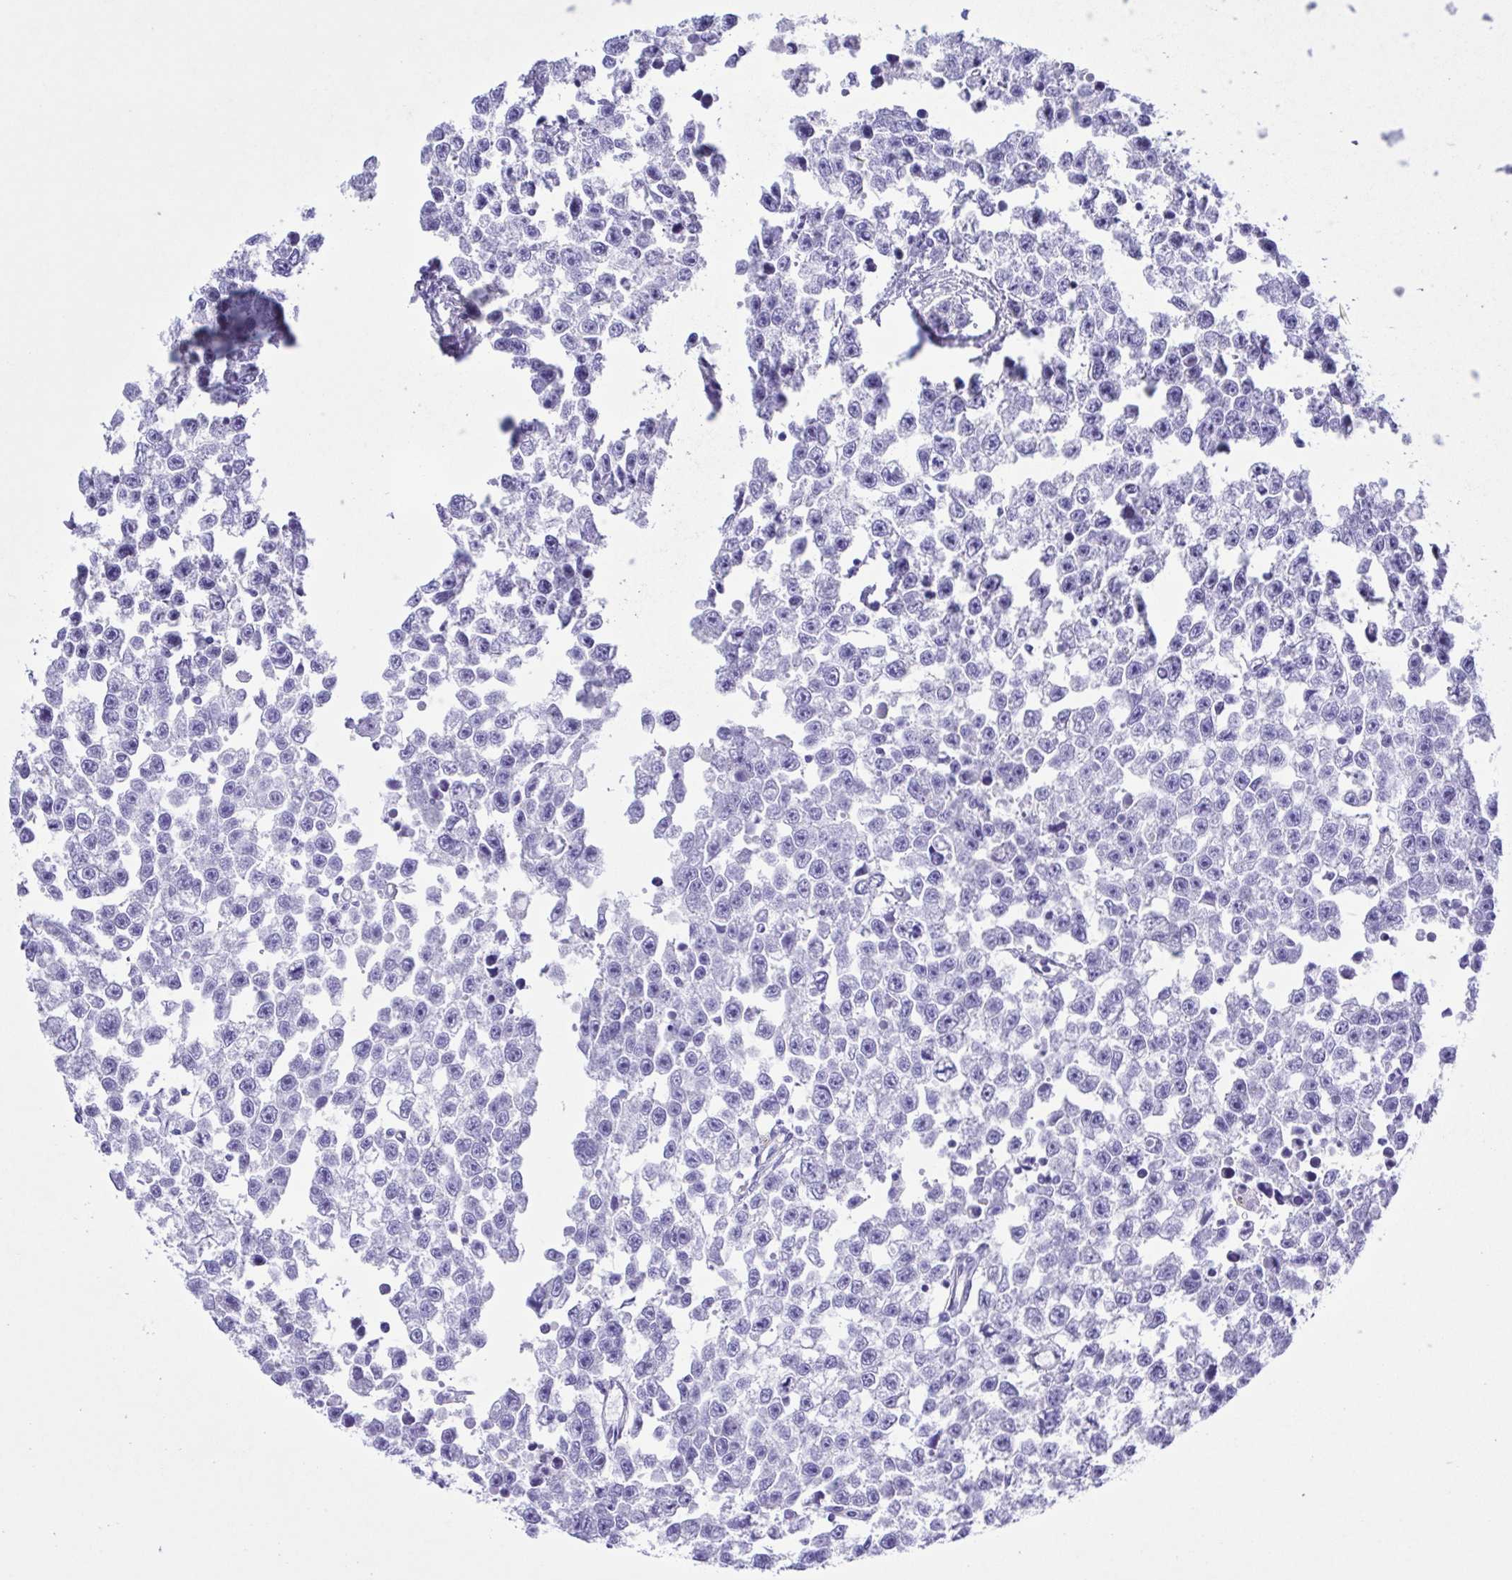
{"staining": {"intensity": "negative", "quantity": "none", "location": "none"}, "tissue": "testis cancer", "cell_type": "Tumor cells", "image_type": "cancer", "snomed": [{"axis": "morphology", "description": "Seminoma, NOS"}, {"axis": "topography", "description": "Testis"}], "caption": "Immunohistochemistry (IHC) of testis seminoma displays no positivity in tumor cells.", "gene": "CYP11A1", "patient": {"sex": "male", "age": 26}}